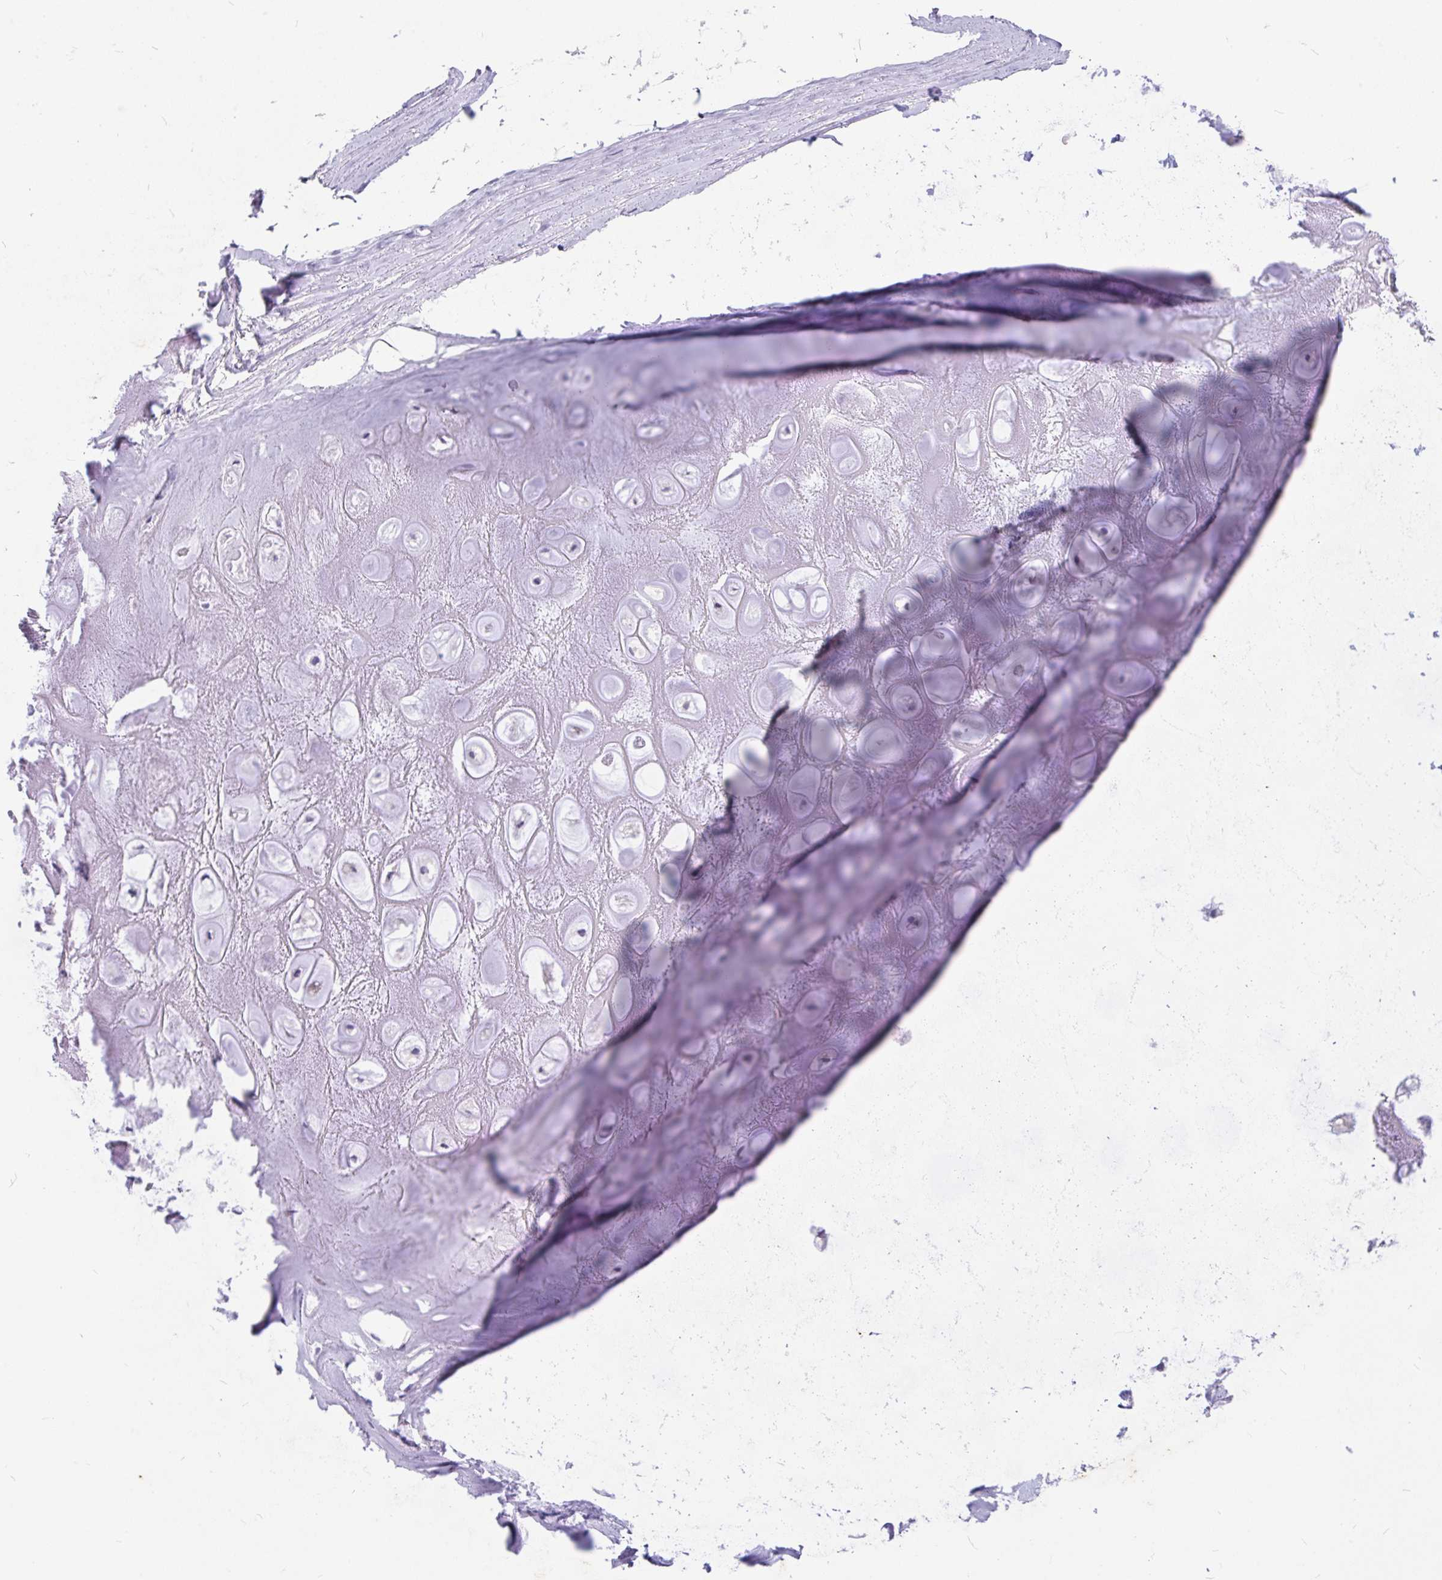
{"staining": {"intensity": "negative", "quantity": "none", "location": "none"}, "tissue": "soft tissue", "cell_type": "Chondrocytes", "image_type": "normal", "snomed": [{"axis": "morphology", "description": "Normal tissue, NOS"}, {"axis": "topography", "description": "Lymph node"}, {"axis": "topography", "description": "Cartilage tissue"}, {"axis": "topography", "description": "Nasopharynx"}], "caption": "Immunohistochemistry (IHC) of normal soft tissue shows no staining in chondrocytes. (DAB immunohistochemistry (IHC) visualized using brightfield microscopy, high magnification).", "gene": "EML5", "patient": {"sex": "male", "age": 63}}